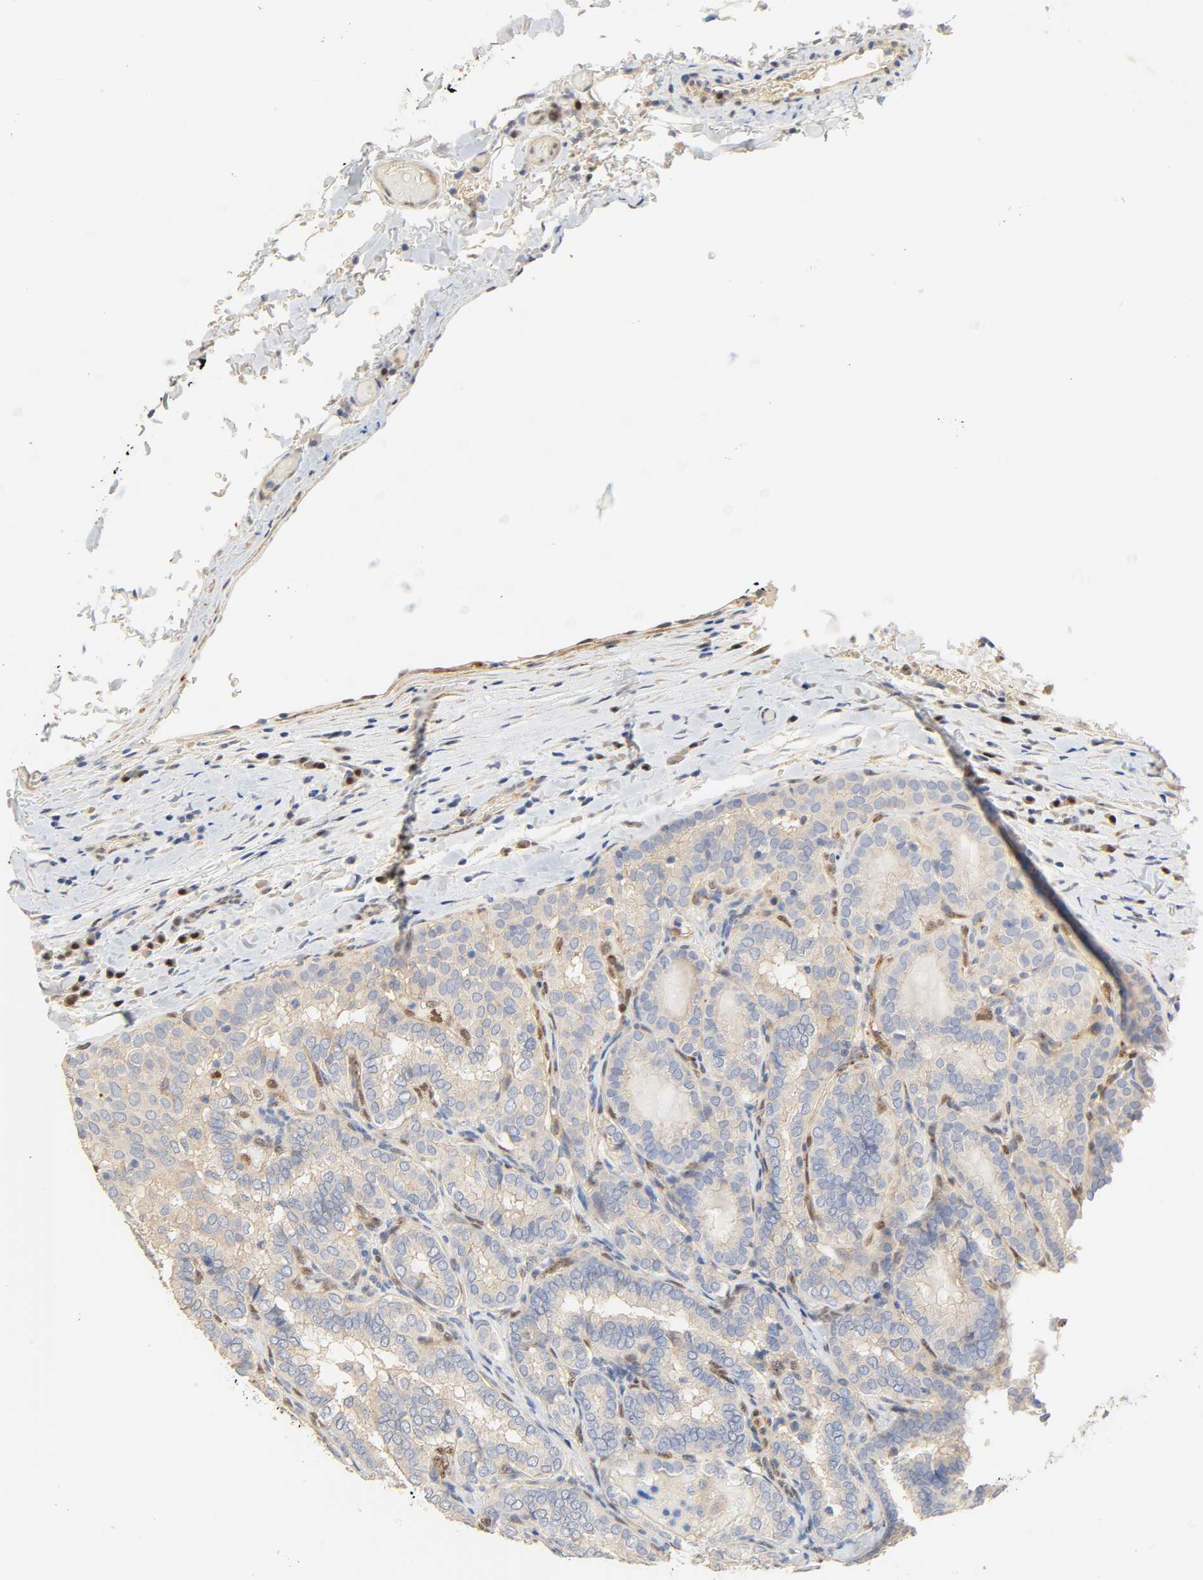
{"staining": {"intensity": "negative", "quantity": "none", "location": "none"}, "tissue": "thyroid cancer", "cell_type": "Tumor cells", "image_type": "cancer", "snomed": [{"axis": "morphology", "description": "Papillary adenocarcinoma, NOS"}, {"axis": "topography", "description": "Thyroid gland"}], "caption": "There is no significant staining in tumor cells of thyroid cancer. The staining is performed using DAB brown chromogen with nuclei counter-stained in using hematoxylin.", "gene": "BORCS8-MEF2B", "patient": {"sex": "female", "age": 30}}